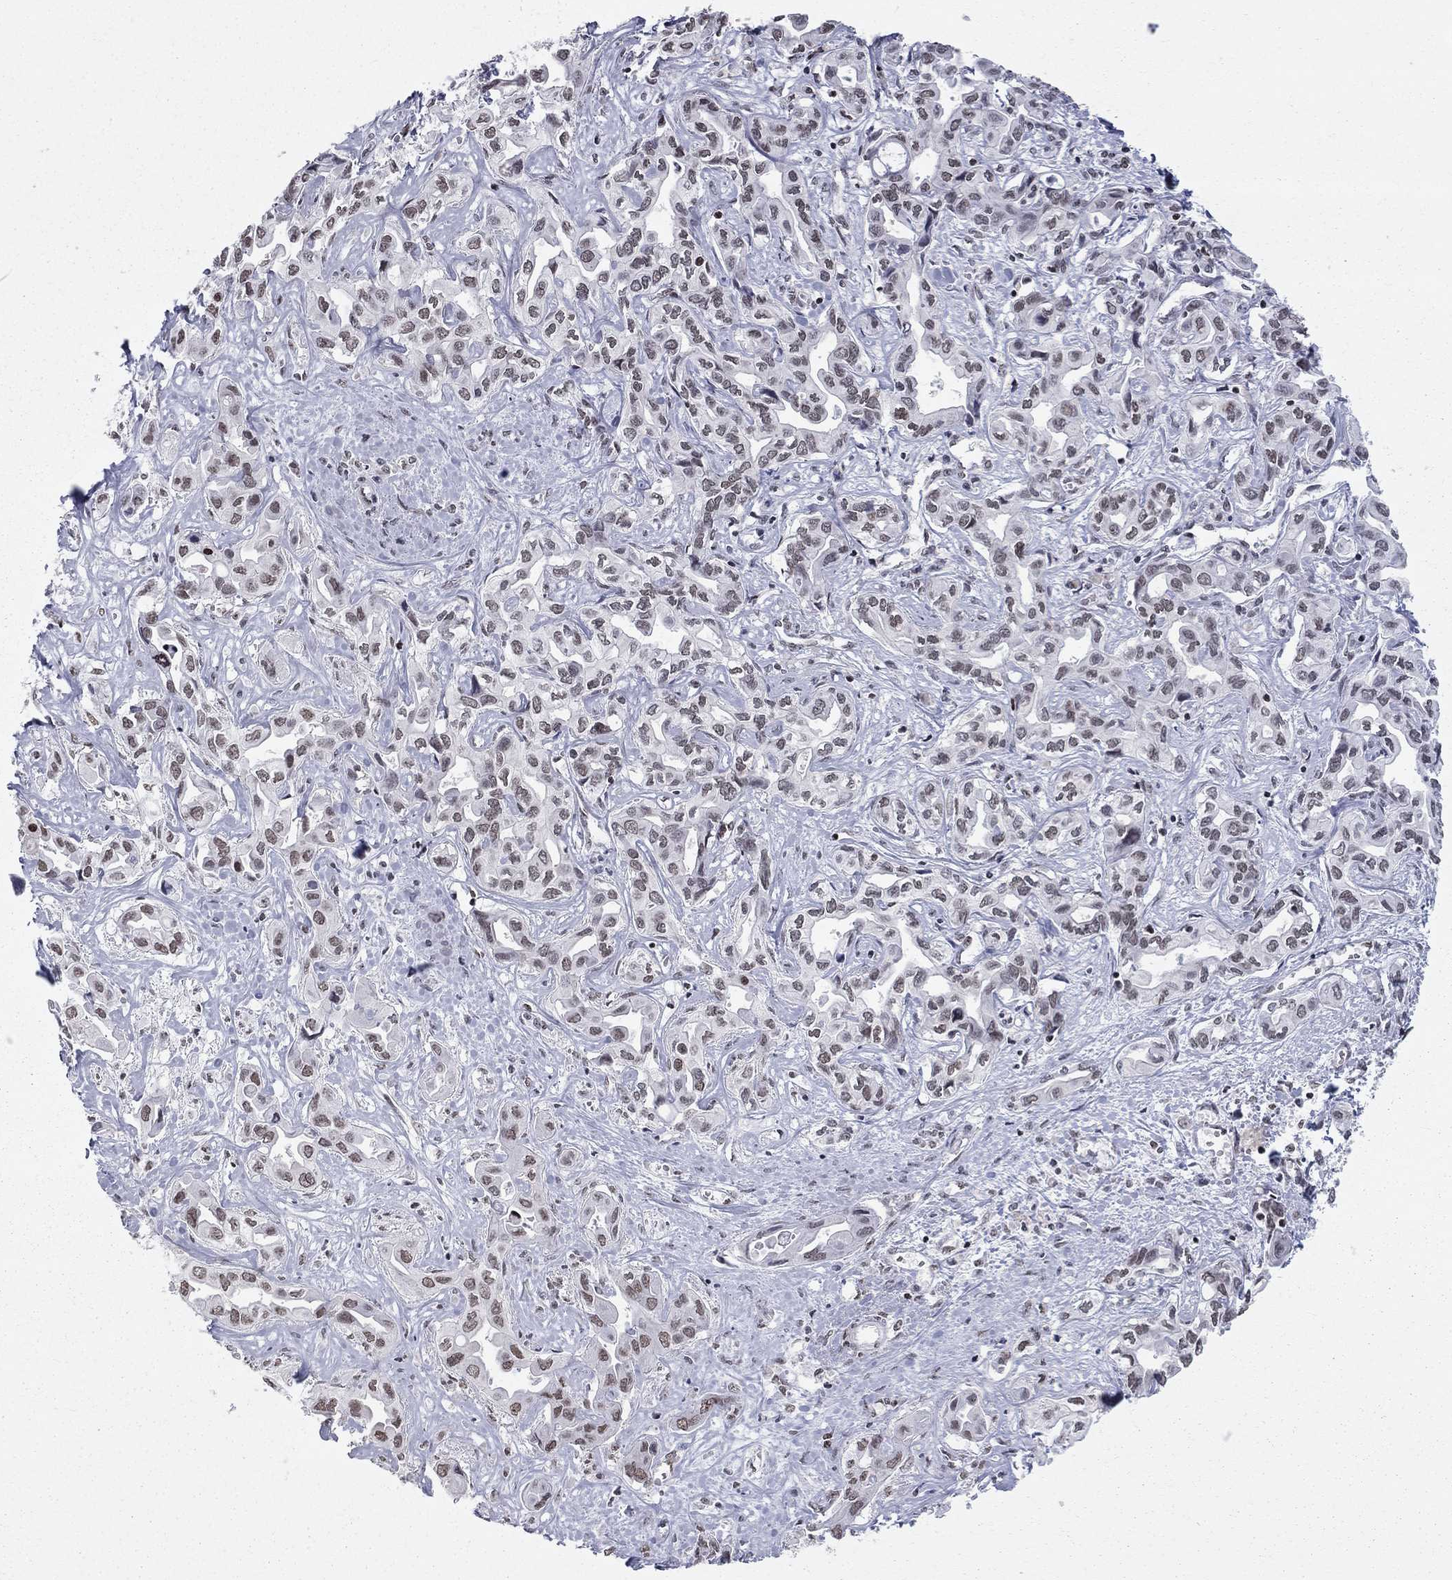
{"staining": {"intensity": "negative", "quantity": "none", "location": "none"}, "tissue": "liver cancer", "cell_type": "Tumor cells", "image_type": "cancer", "snomed": [{"axis": "morphology", "description": "Cholangiocarcinoma"}, {"axis": "topography", "description": "Liver"}], "caption": "Human cholangiocarcinoma (liver) stained for a protein using immunohistochemistry (IHC) demonstrates no positivity in tumor cells.", "gene": "H2AX", "patient": {"sex": "female", "age": 64}}